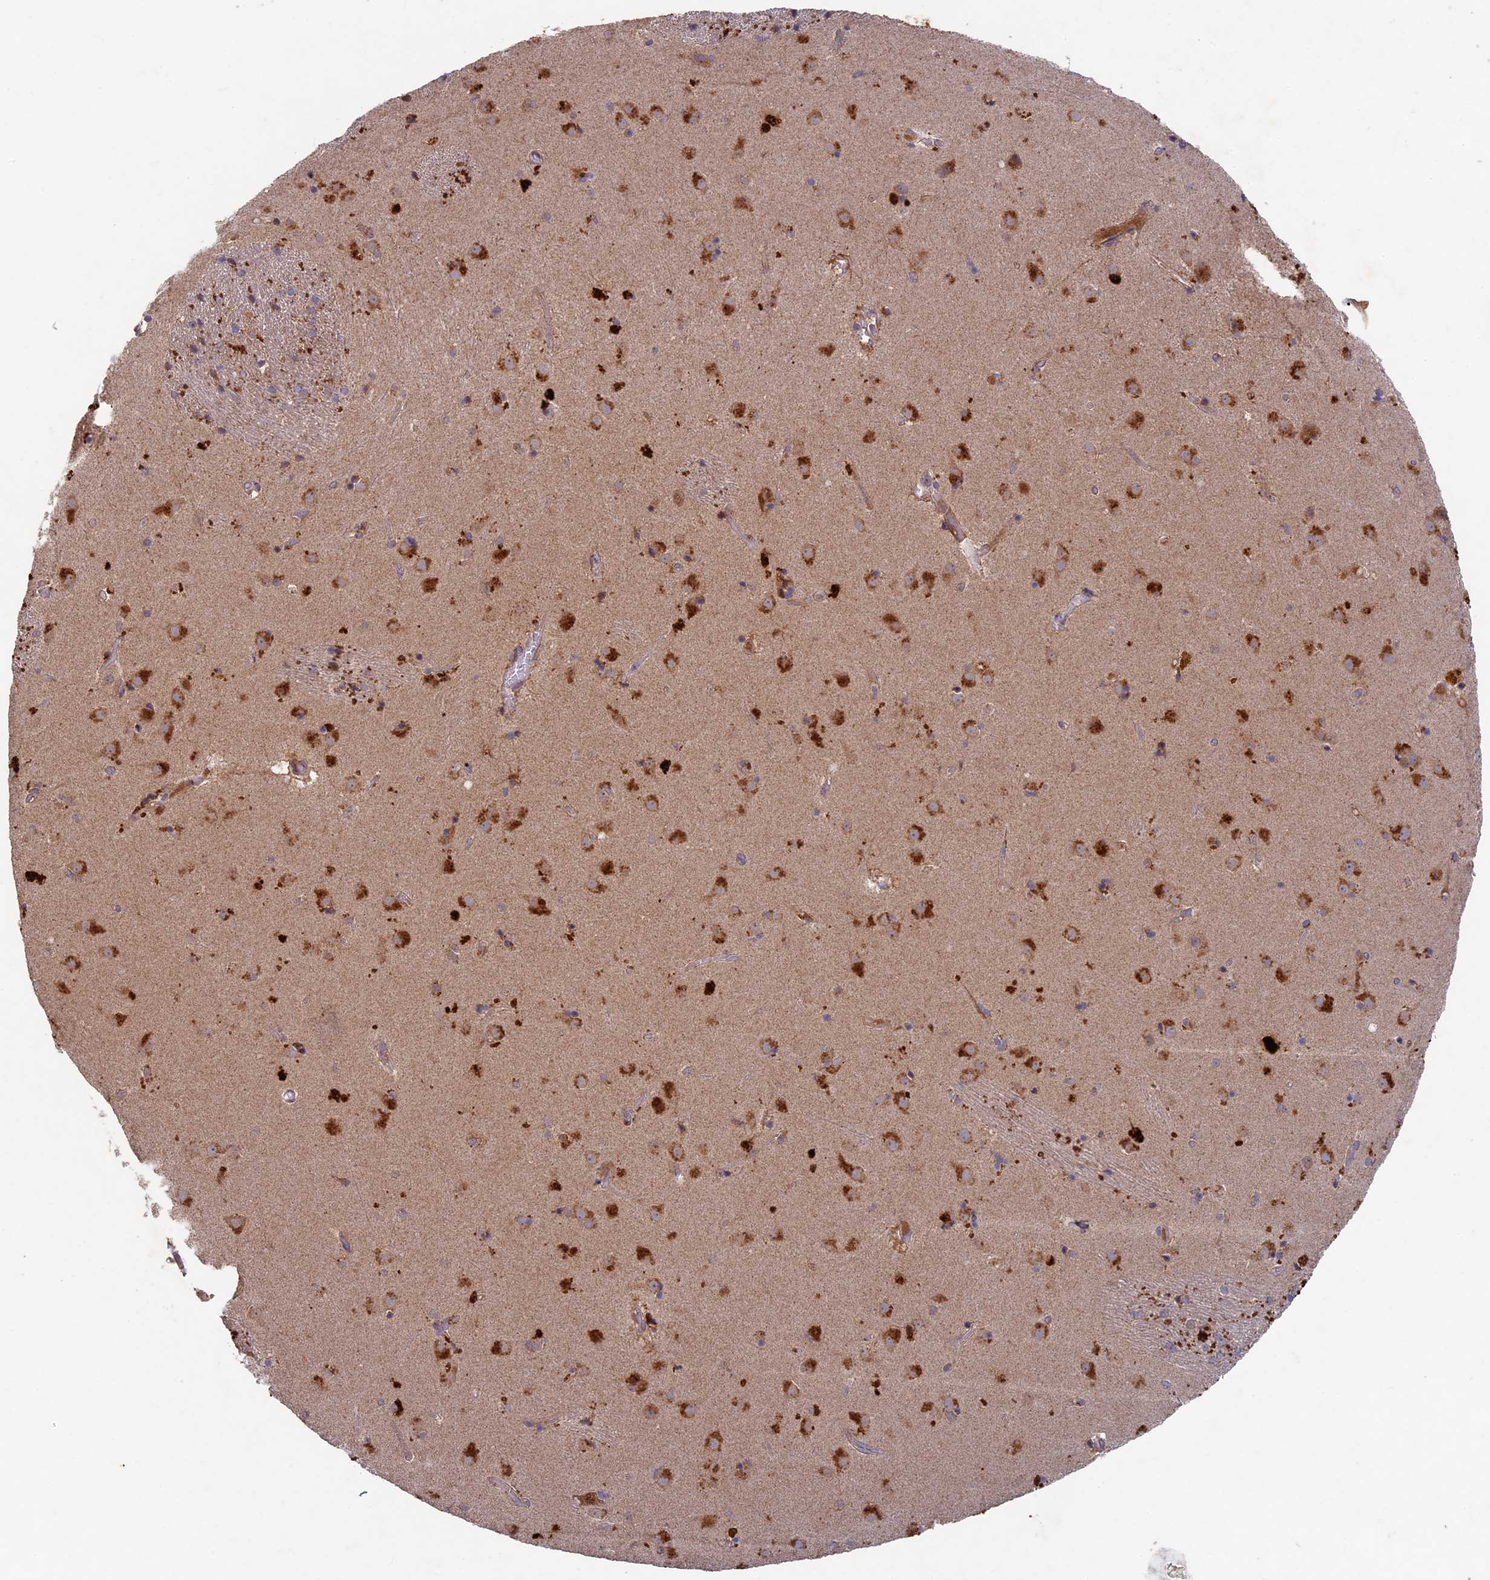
{"staining": {"intensity": "weak", "quantity": "25%-75%", "location": "cytoplasmic/membranous"}, "tissue": "caudate", "cell_type": "Glial cells", "image_type": "normal", "snomed": [{"axis": "morphology", "description": "Normal tissue, NOS"}, {"axis": "topography", "description": "Lateral ventricle wall"}], "caption": "IHC micrograph of unremarkable caudate: caudate stained using IHC demonstrates low levels of weak protein expression localized specifically in the cytoplasmic/membranous of glial cells, appearing as a cytoplasmic/membranous brown color.", "gene": "RCCD1", "patient": {"sex": "male", "age": 70}}